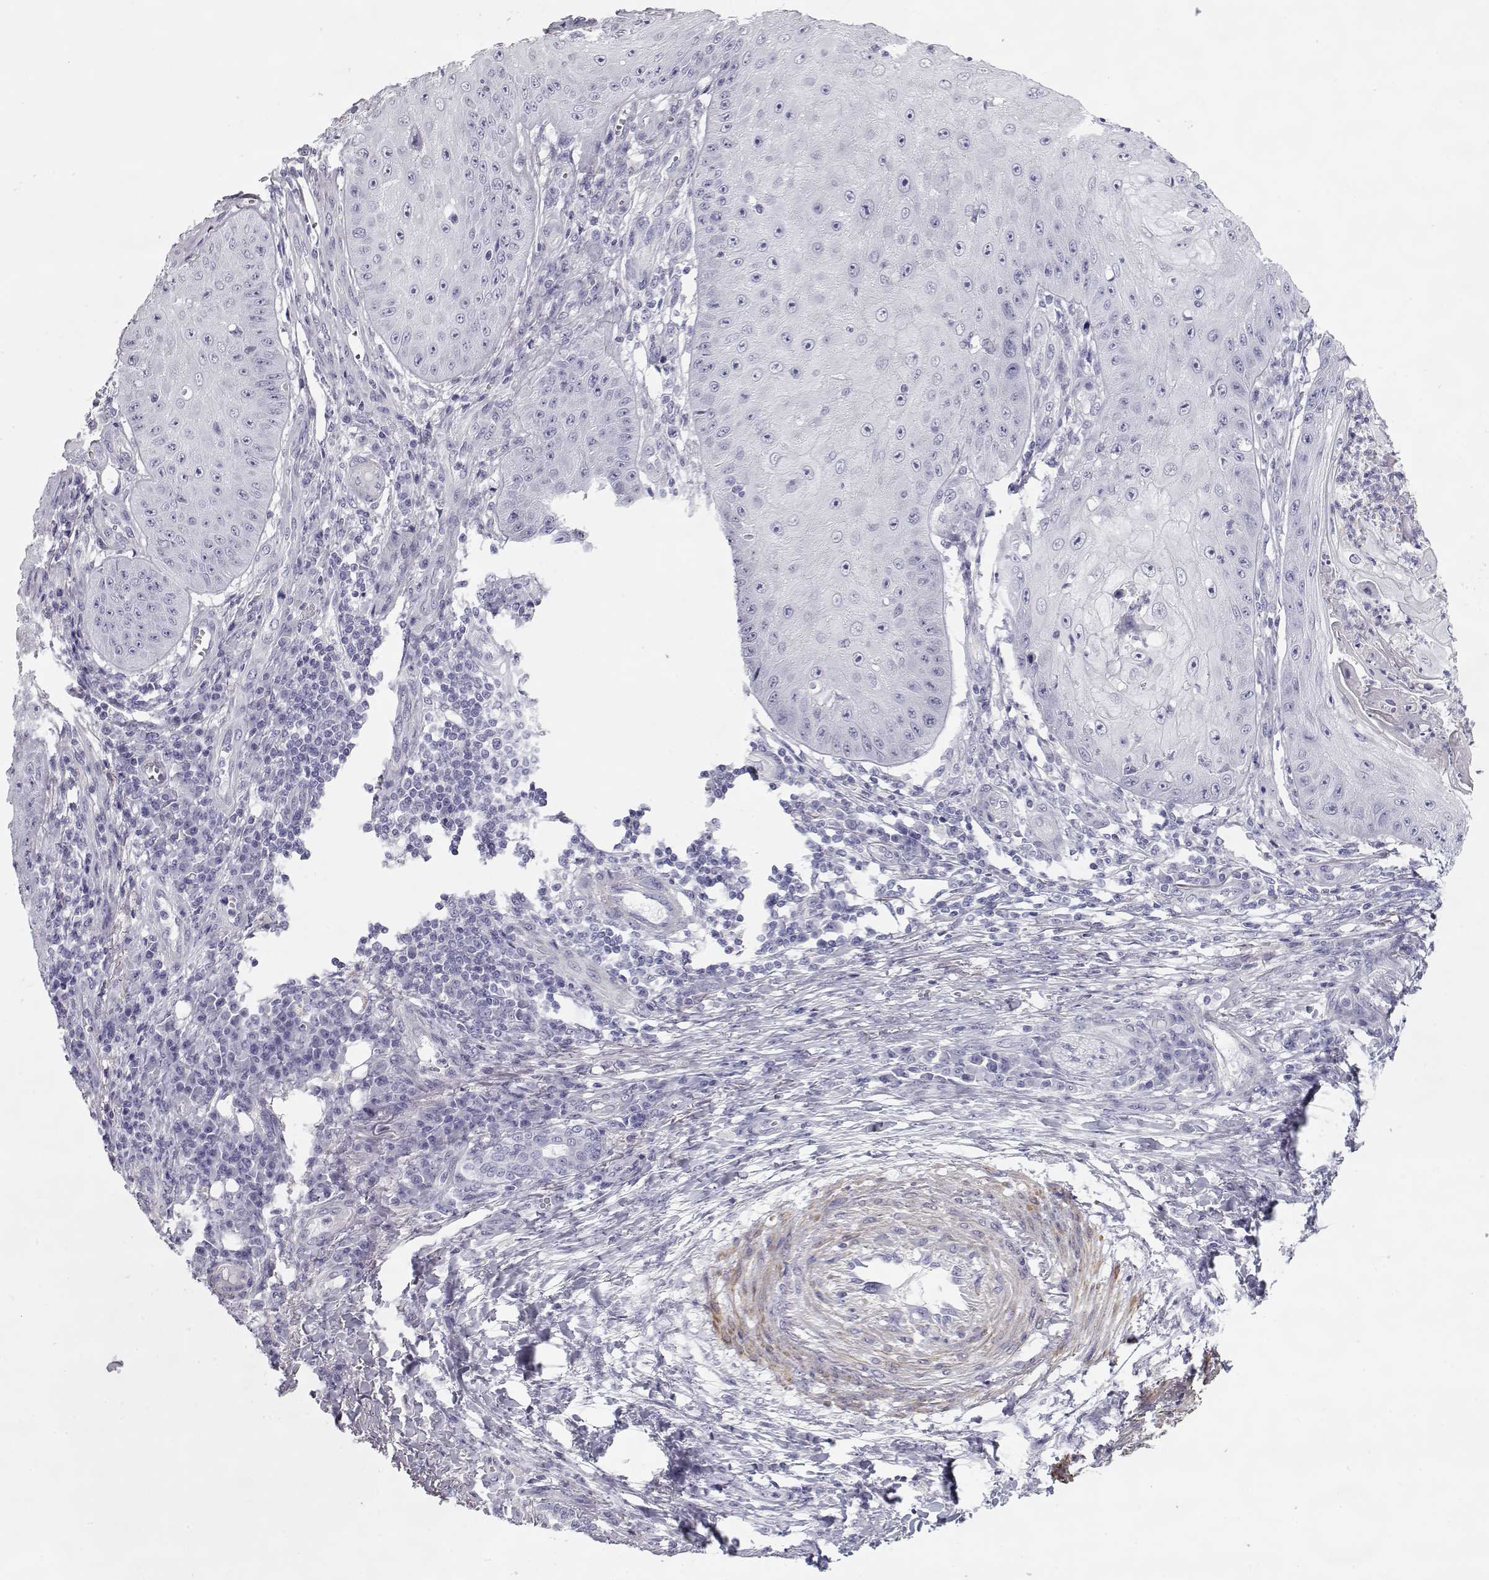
{"staining": {"intensity": "negative", "quantity": "none", "location": "none"}, "tissue": "skin cancer", "cell_type": "Tumor cells", "image_type": "cancer", "snomed": [{"axis": "morphology", "description": "Squamous cell carcinoma, NOS"}, {"axis": "topography", "description": "Skin"}], "caption": "Photomicrograph shows no significant protein expression in tumor cells of skin squamous cell carcinoma. (IHC, brightfield microscopy, high magnification).", "gene": "SLITRK3", "patient": {"sex": "male", "age": 70}}